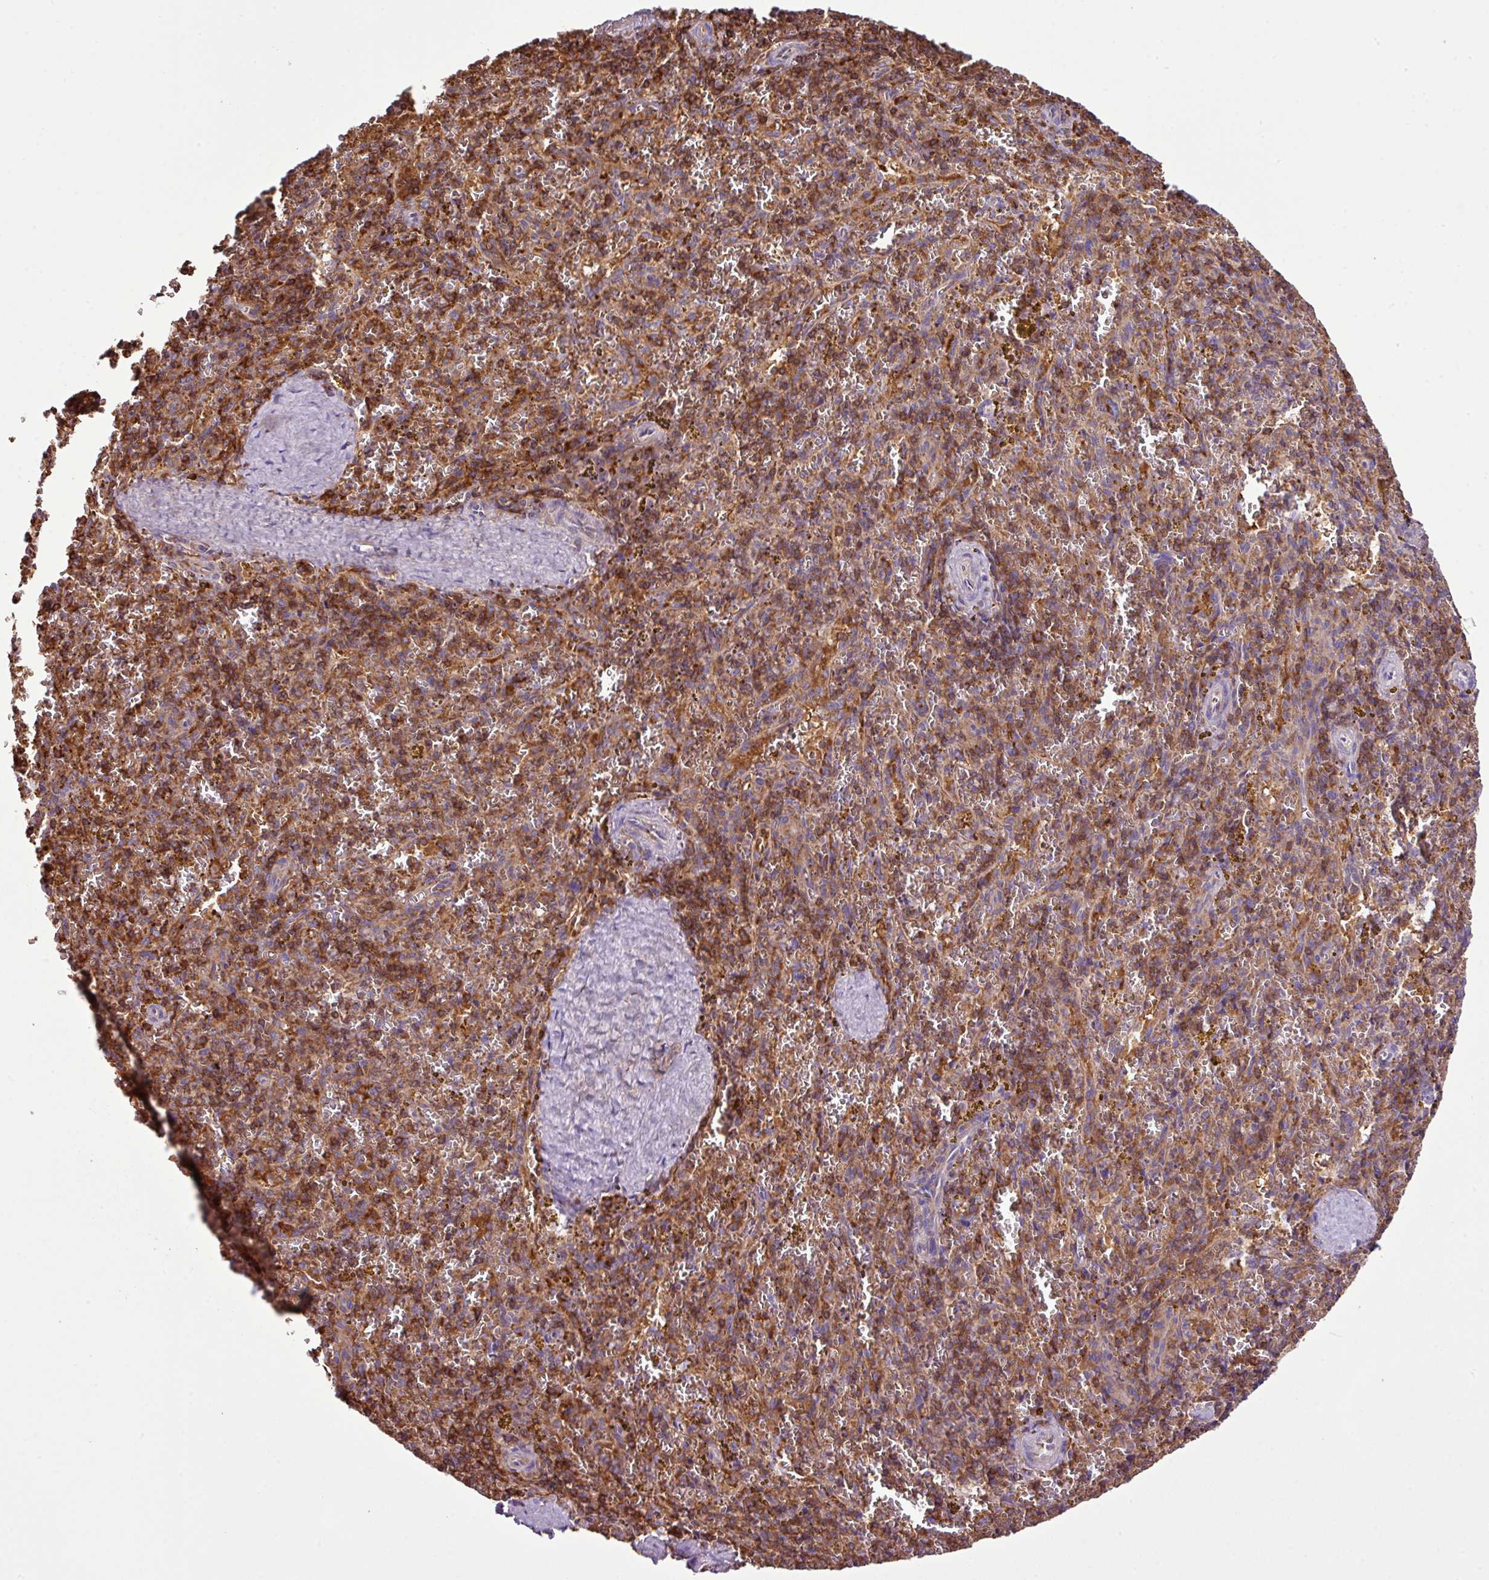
{"staining": {"intensity": "moderate", "quantity": ">75%", "location": "cytoplasmic/membranous"}, "tissue": "spleen", "cell_type": "Cells in red pulp", "image_type": "normal", "snomed": [{"axis": "morphology", "description": "Normal tissue, NOS"}, {"axis": "topography", "description": "Spleen"}], "caption": "Immunohistochemical staining of benign human spleen demonstrates >75% levels of moderate cytoplasmic/membranous protein expression in approximately >75% of cells in red pulp. (DAB IHC, brown staining for protein, blue staining for nuclei).", "gene": "PGAP6", "patient": {"sex": "male", "age": 57}}